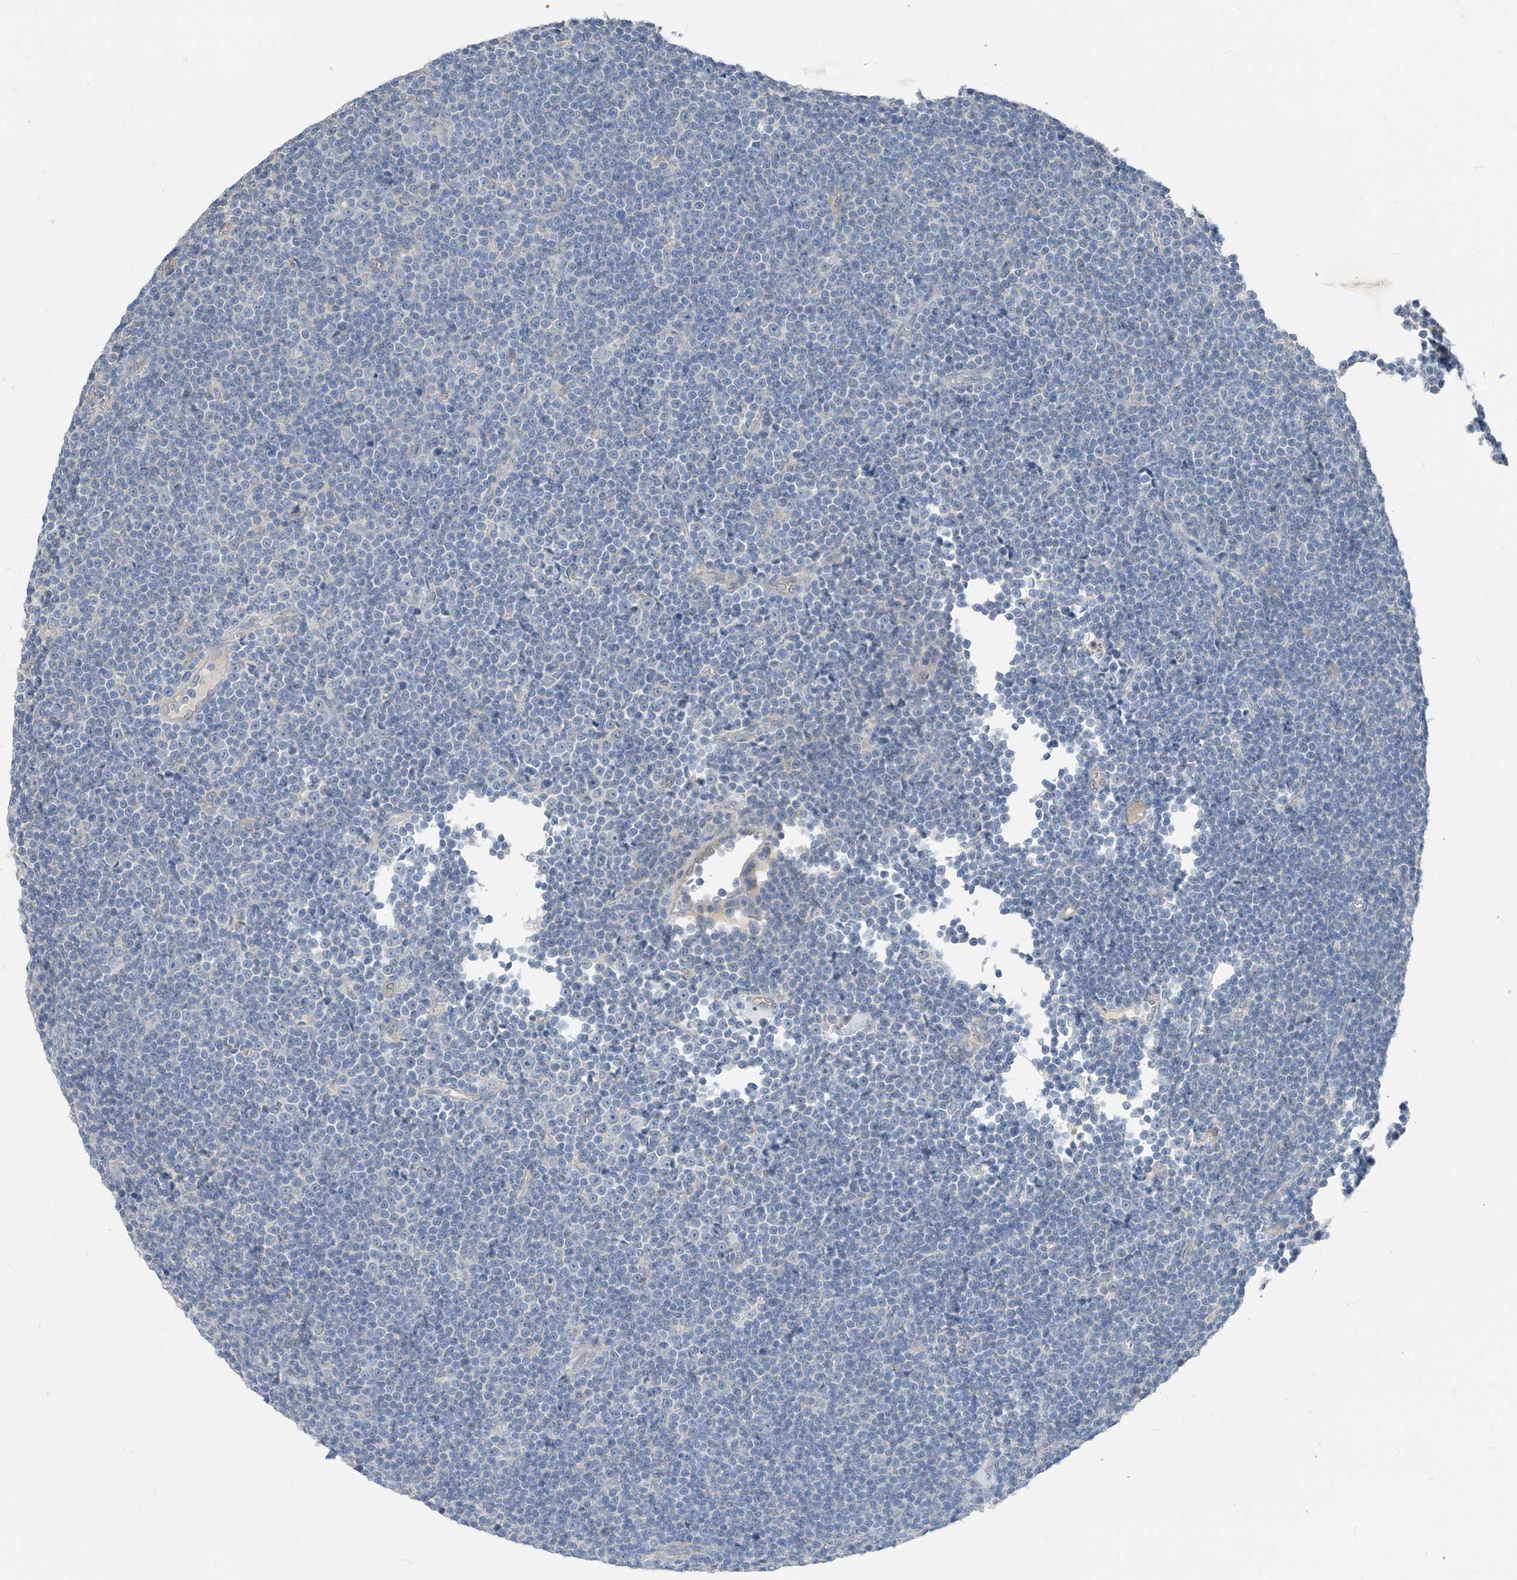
{"staining": {"intensity": "negative", "quantity": "none", "location": "none"}, "tissue": "lymphoma", "cell_type": "Tumor cells", "image_type": "cancer", "snomed": [{"axis": "morphology", "description": "Malignant lymphoma, non-Hodgkin's type, Low grade"}, {"axis": "topography", "description": "Lymph node"}], "caption": "IHC of human malignant lymphoma, non-Hodgkin's type (low-grade) exhibits no staining in tumor cells.", "gene": "NCOA7", "patient": {"sex": "female", "age": 67}}